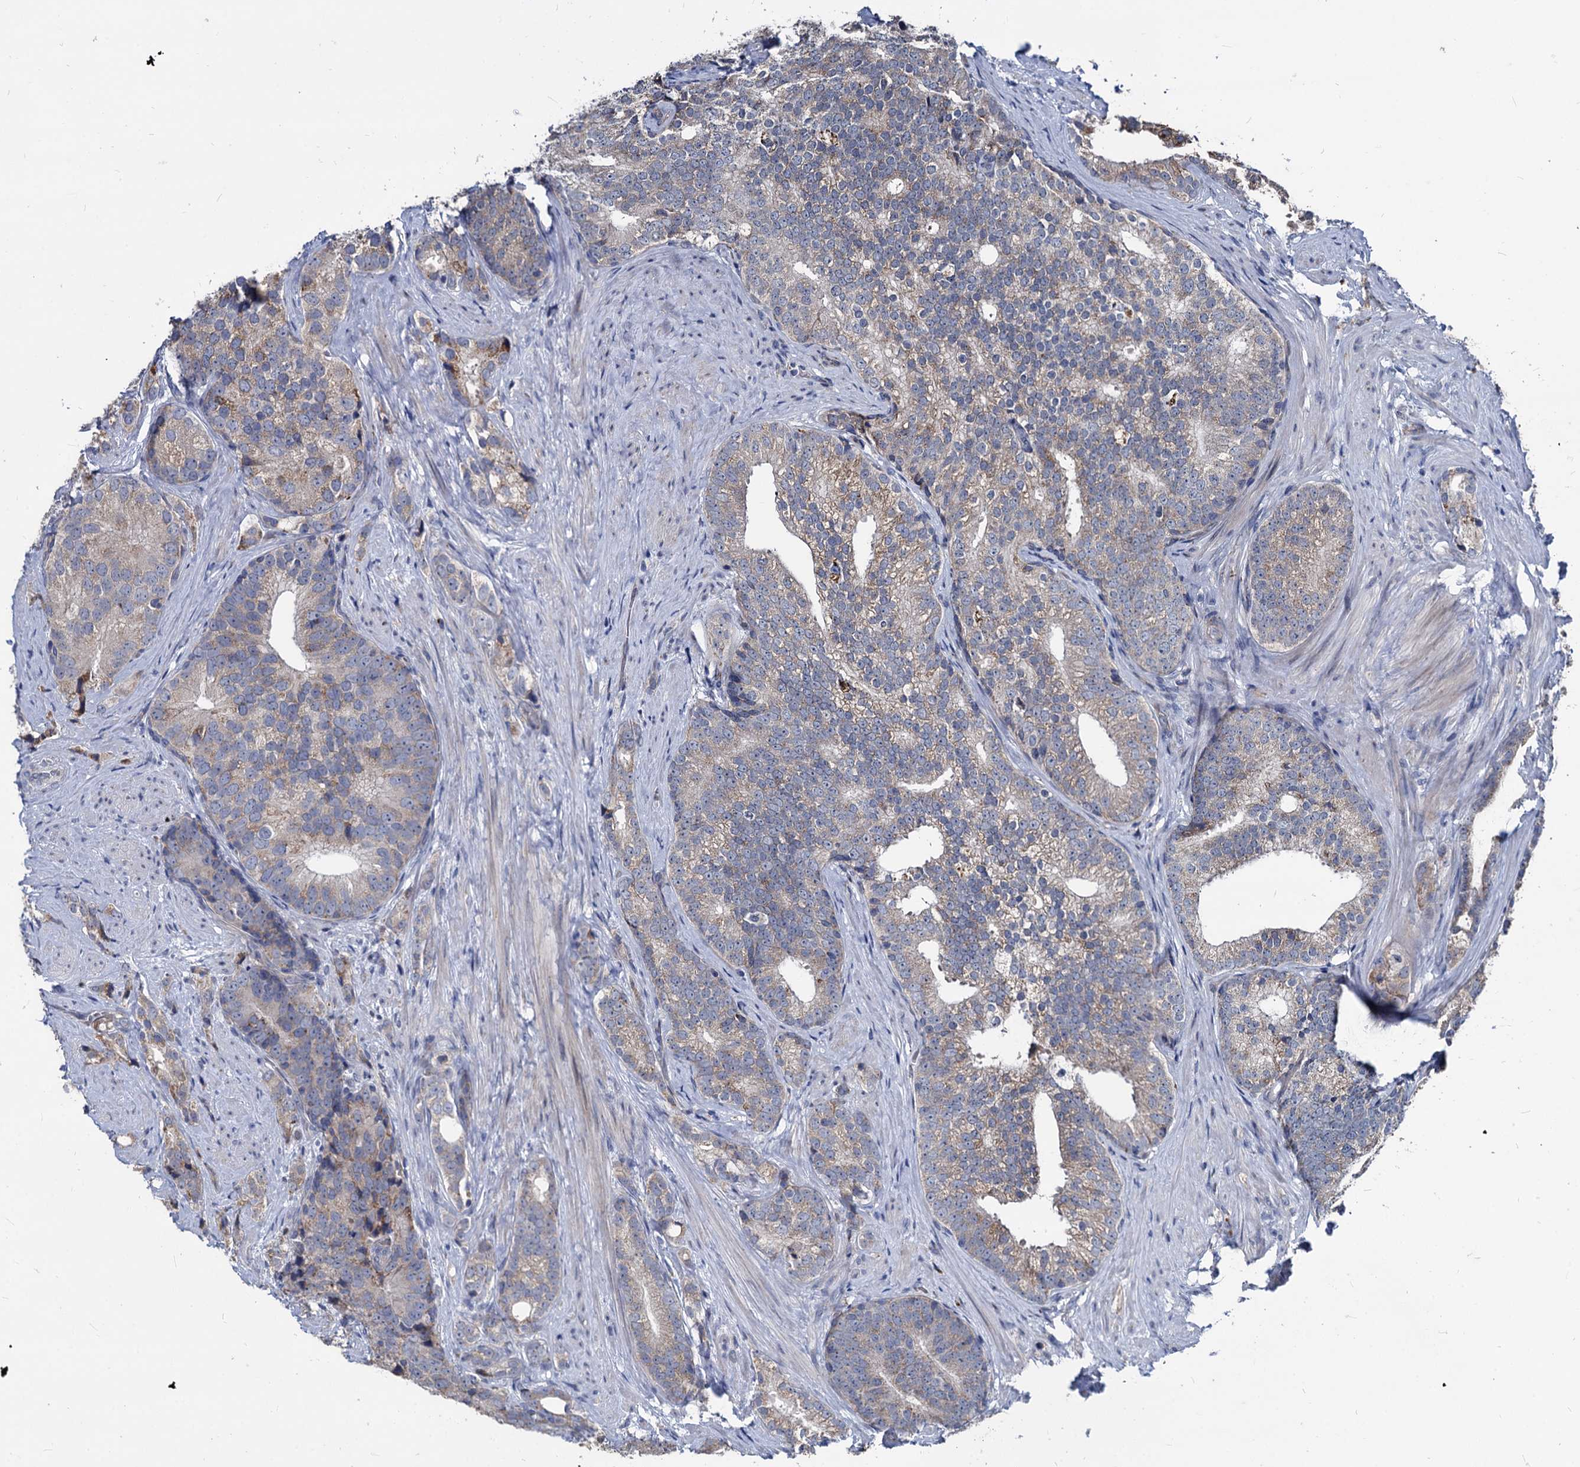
{"staining": {"intensity": "moderate", "quantity": "<25%", "location": "cytoplasmic/membranous"}, "tissue": "prostate cancer", "cell_type": "Tumor cells", "image_type": "cancer", "snomed": [{"axis": "morphology", "description": "Adenocarcinoma, Low grade"}, {"axis": "topography", "description": "Prostate"}], "caption": "Tumor cells exhibit moderate cytoplasmic/membranous staining in approximately <25% of cells in prostate cancer. (Stains: DAB in brown, nuclei in blue, Microscopy: brightfield microscopy at high magnification).", "gene": "SMAGP", "patient": {"sex": "male", "age": 71}}